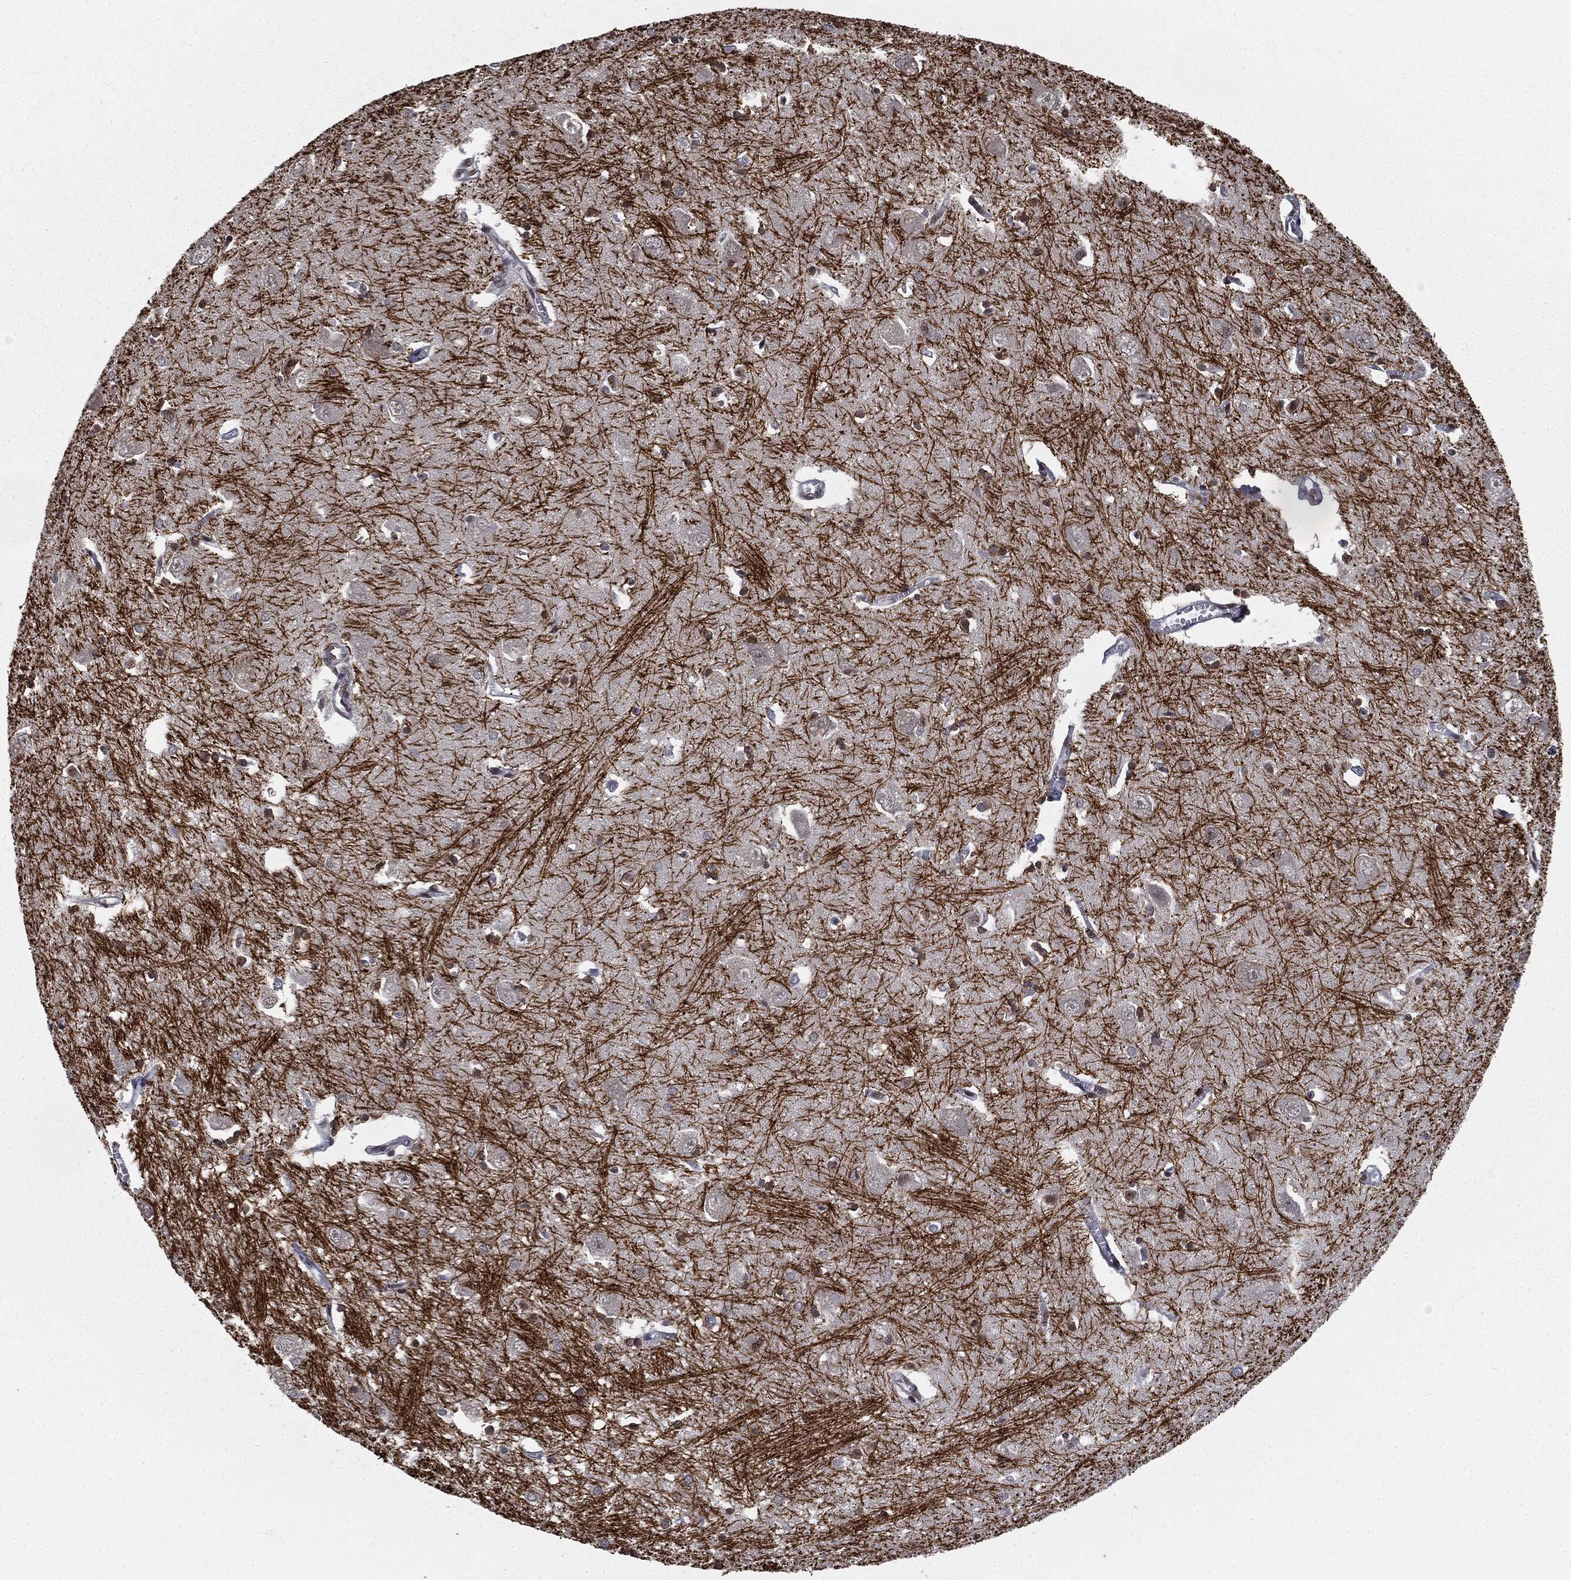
{"staining": {"intensity": "strong", "quantity": "<25%", "location": "cytoplasmic/membranous"}, "tissue": "caudate", "cell_type": "Glial cells", "image_type": "normal", "snomed": [{"axis": "morphology", "description": "Normal tissue, NOS"}, {"axis": "topography", "description": "Lateral ventricle wall"}], "caption": "Strong cytoplasmic/membranous protein expression is present in about <25% of glial cells in caudate. (IHC, brightfield microscopy, high magnification).", "gene": "DPH2", "patient": {"sex": "male", "age": 54}}